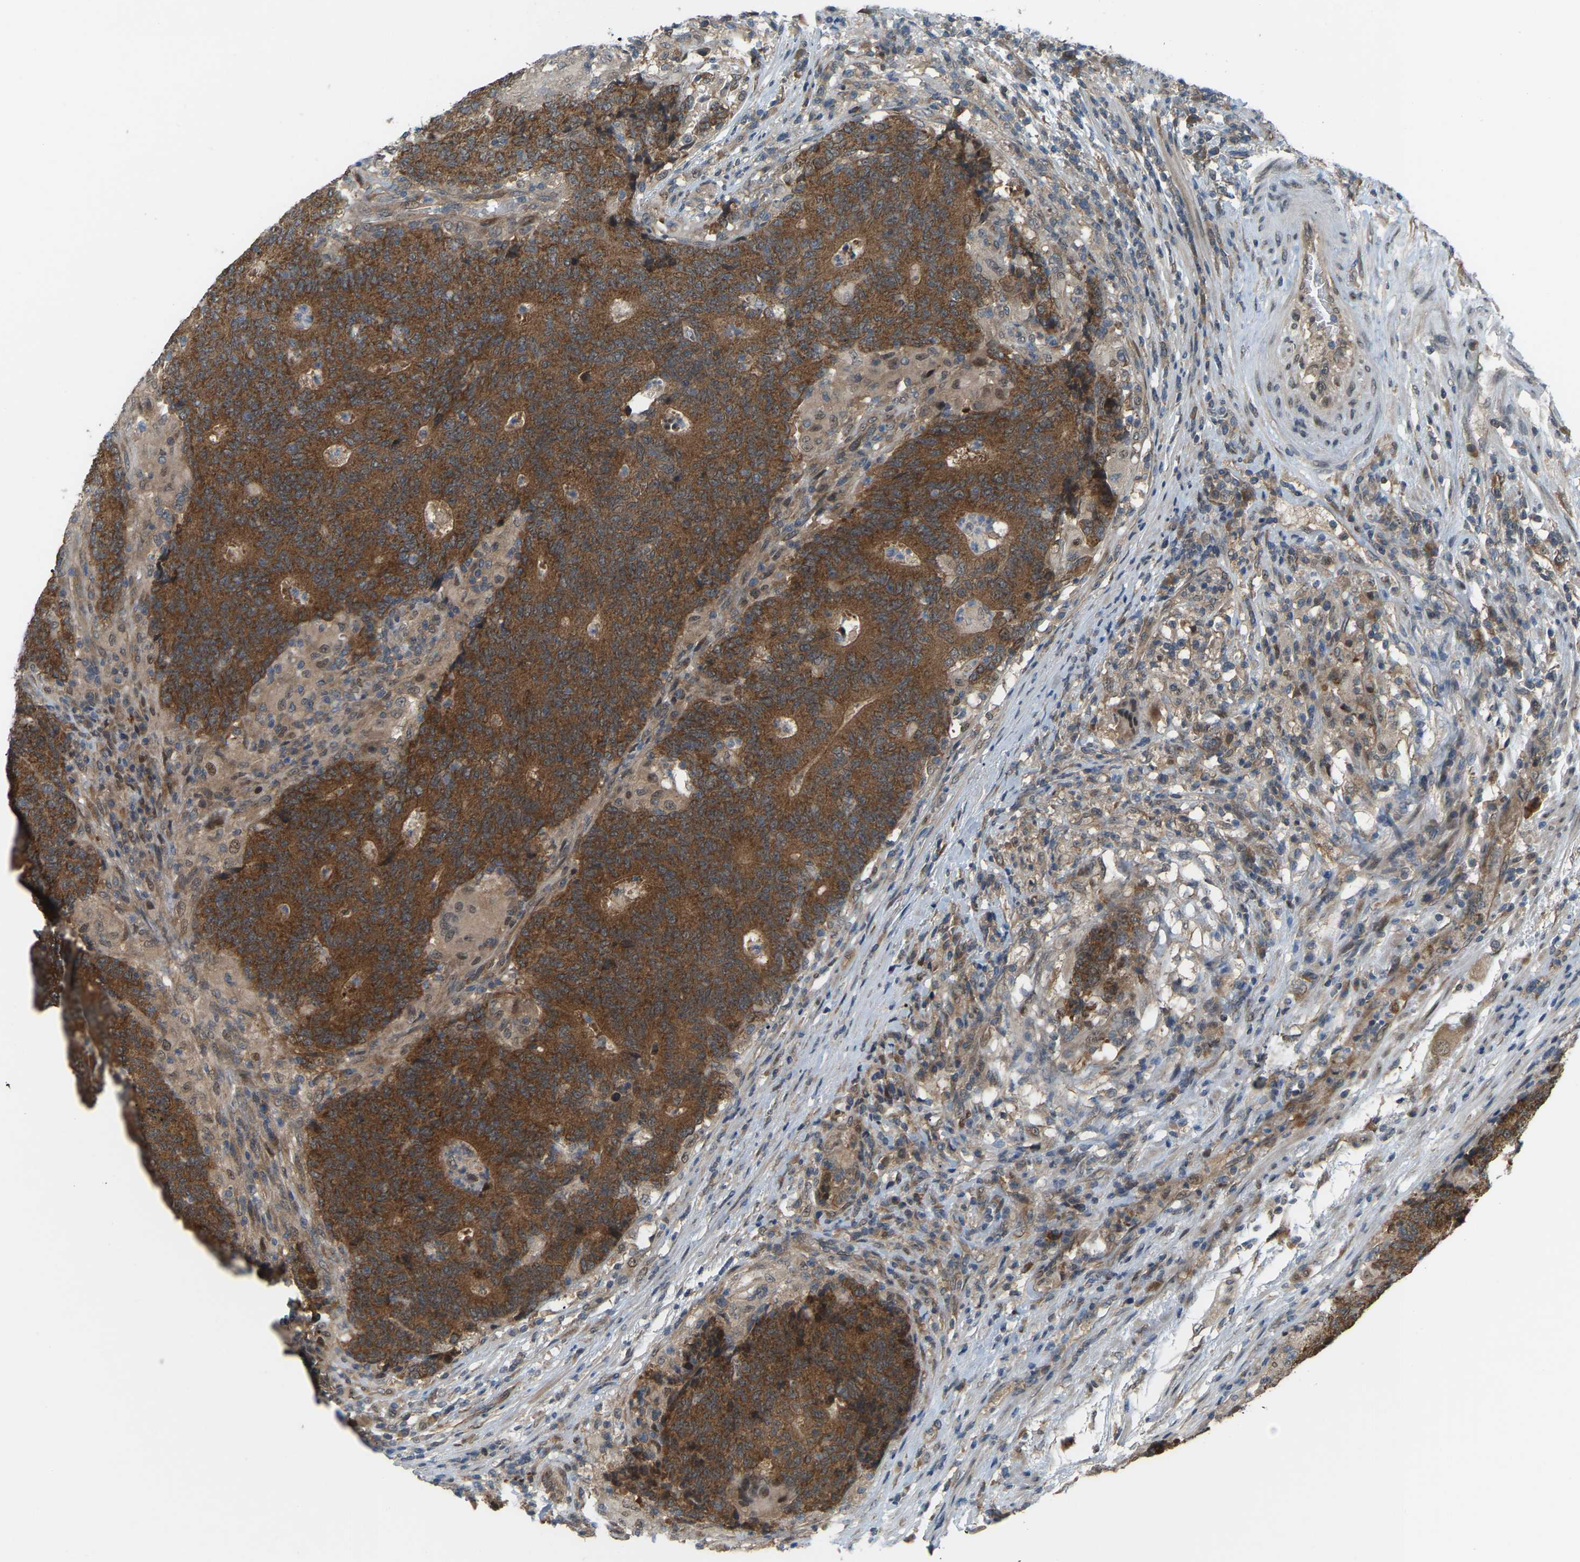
{"staining": {"intensity": "strong", "quantity": ">75%", "location": "cytoplasmic/membranous"}, "tissue": "colorectal cancer", "cell_type": "Tumor cells", "image_type": "cancer", "snomed": [{"axis": "morphology", "description": "Normal tissue, NOS"}, {"axis": "morphology", "description": "Adenocarcinoma, NOS"}, {"axis": "topography", "description": "Colon"}], "caption": "An immunohistochemistry (IHC) image of tumor tissue is shown. Protein staining in brown labels strong cytoplasmic/membranous positivity in colorectal adenocarcinoma within tumor cells. Nuclei are stained in blue.", "gene": "CROT", "patient": {"sex": "female", "age": 75}}